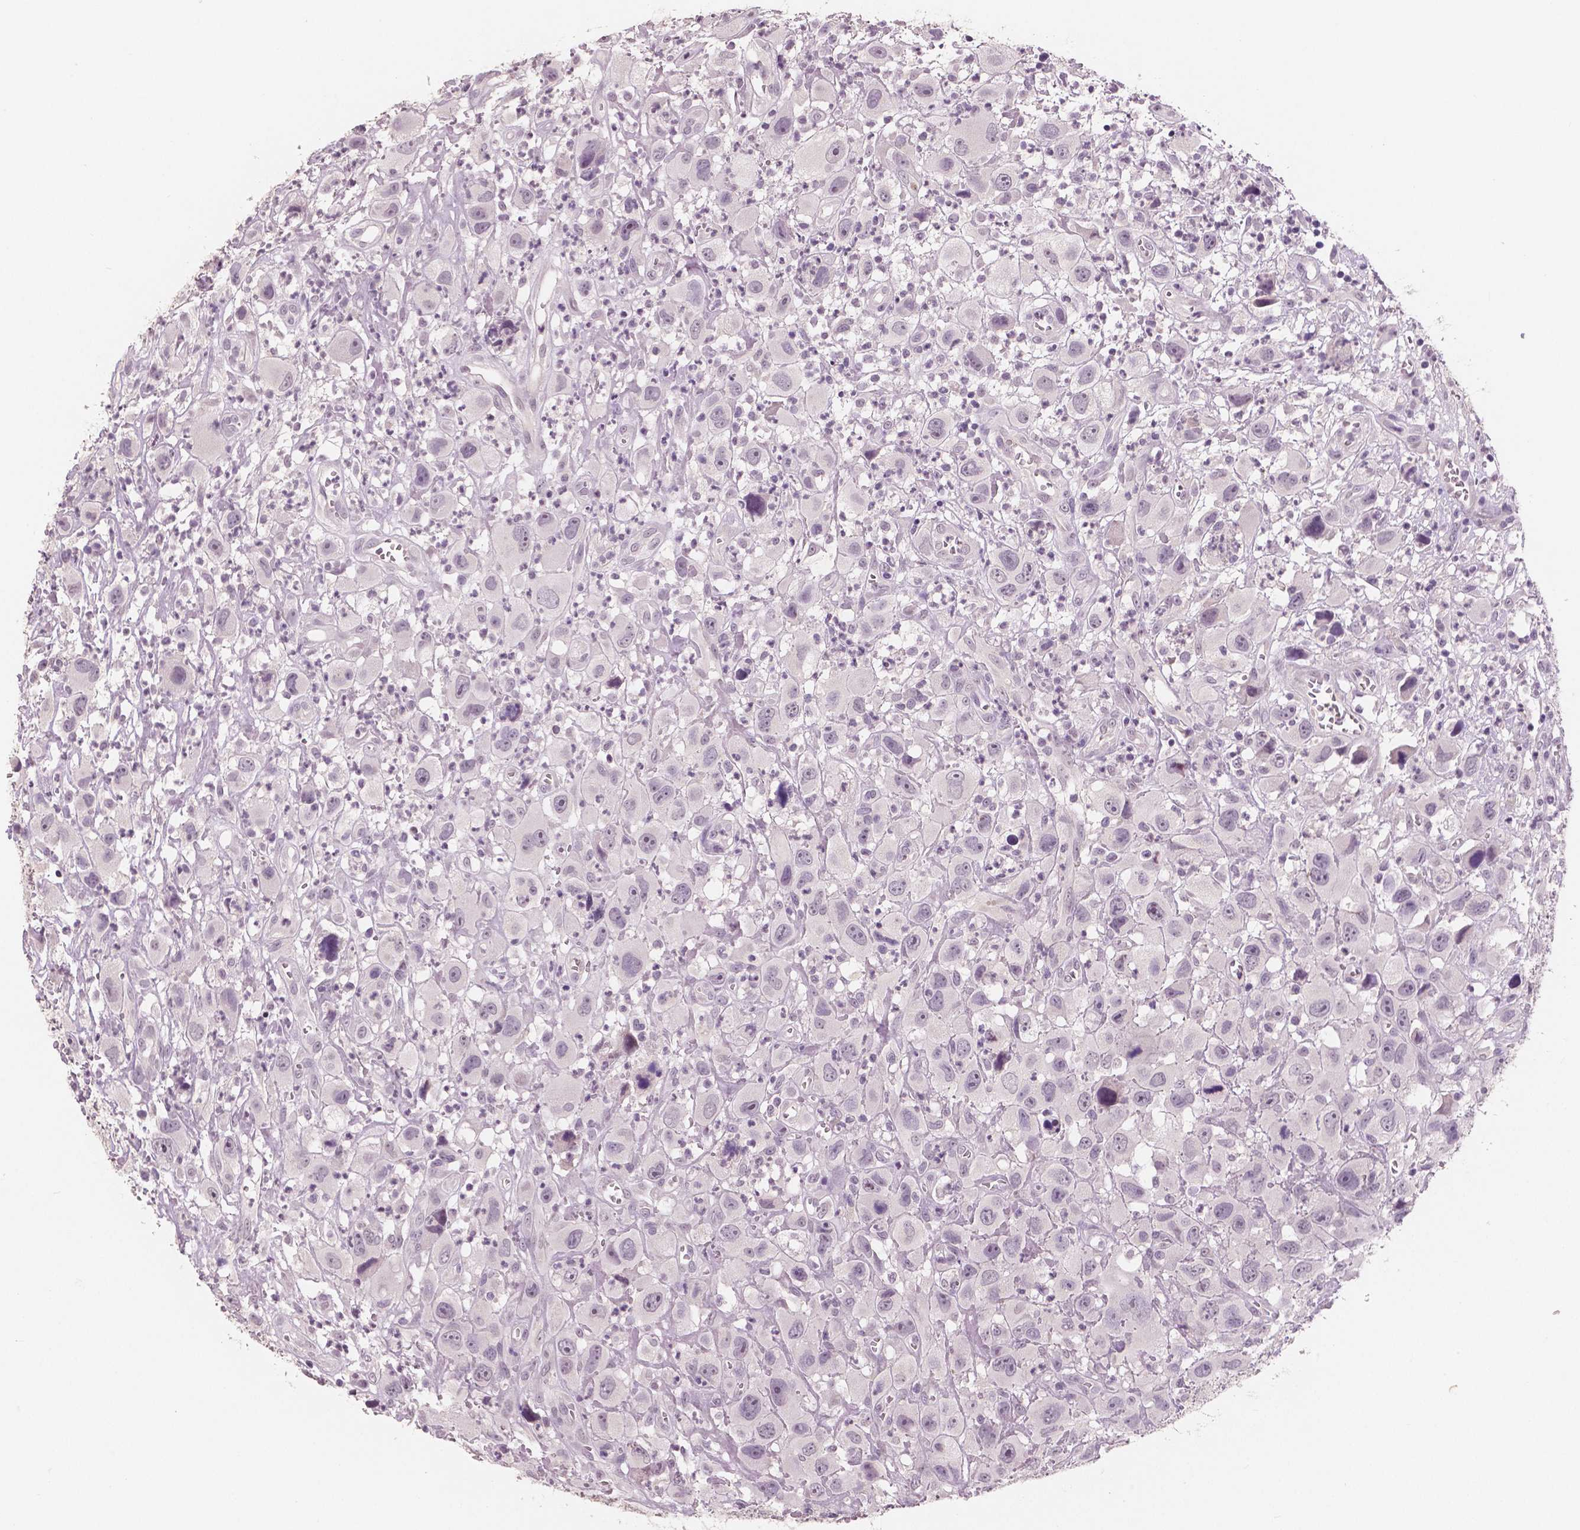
{"staining": {"intensity": "negative", "quantity": "none", "location": "none"}, "tissue": "head and neck cancer", "cell_type": "Tumor cells", "image_type": "cancer", "snomed": [{"axis": "morphology", "description": "Squamous cell carcinoma, NOS"}, {"axis": "morphology", "description": "Squamous cell carcinoma, metastatic, NOS"}, {"axis": "topography", "description": "Oral tissue"}, {"axis": "topography", "description": "Head-Neck"}], "caption": "High power microscopy histopathology image of an immunohistochemistry (IHC) histopathology image of head and neck metastatic squamous cell carcinoma, revealing no significant positivity in tumor cells.", "gene": "KIT", "patient": {"sex": "female", "age": 85}}